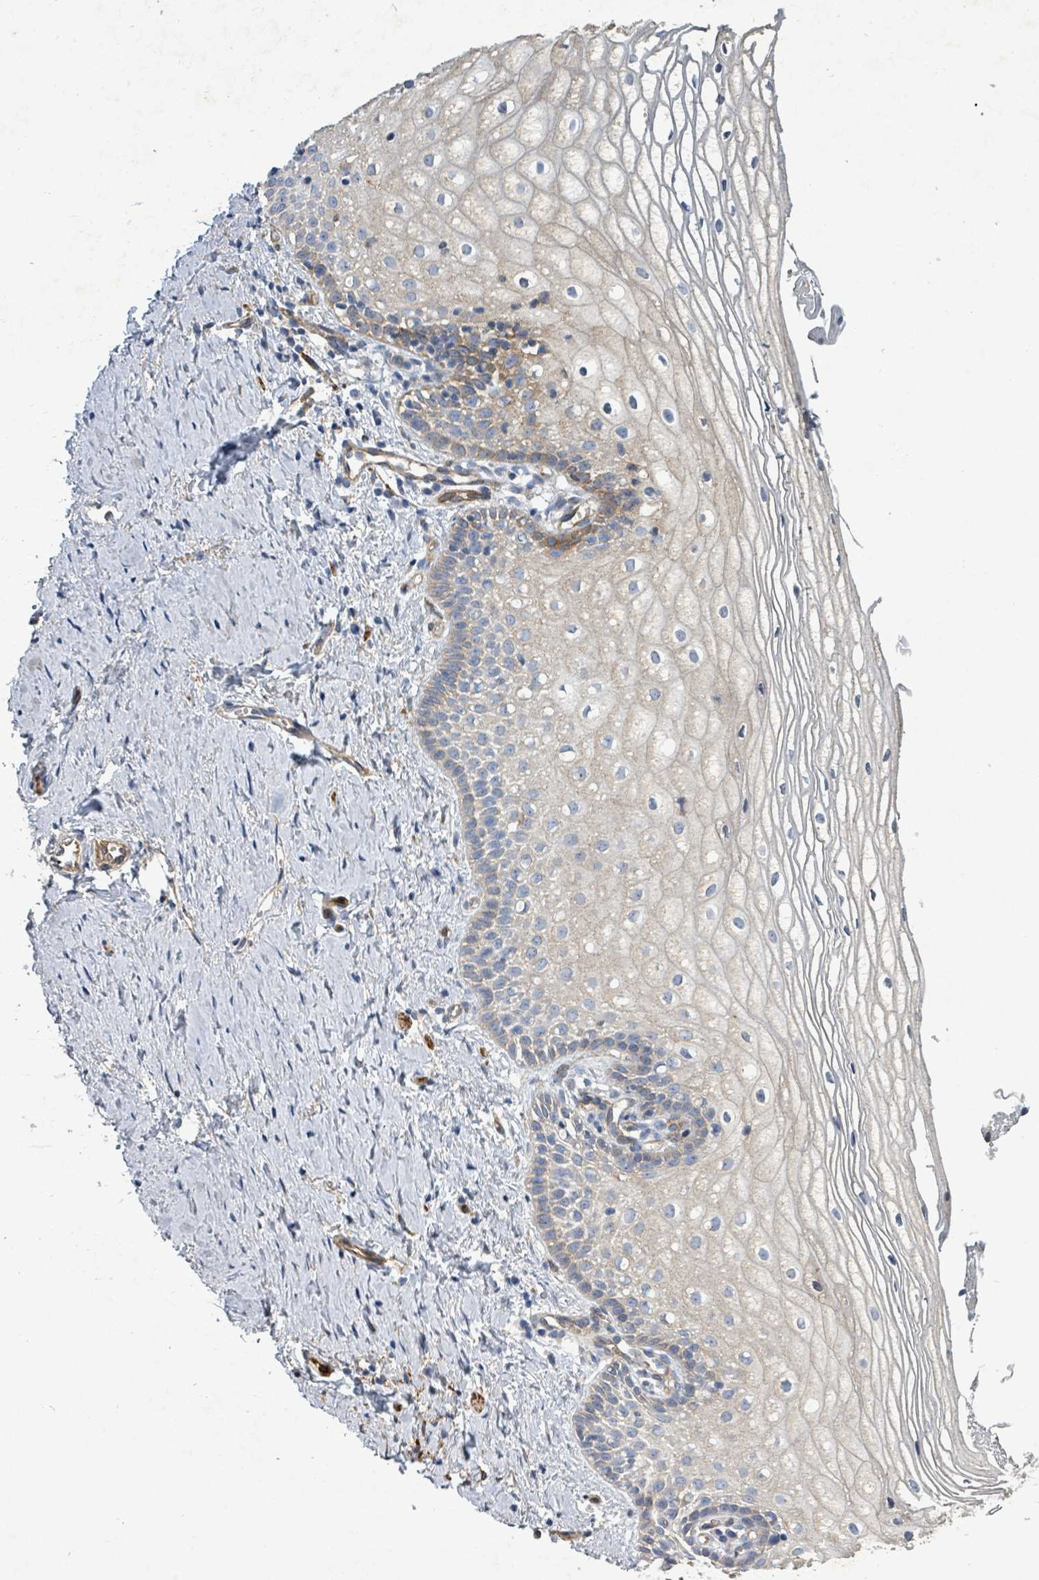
{"staining": {"intensity": "moderate", "quantity": "<25%", "location": "cytoplasmic/membranous"}, "tissue": "vagina", "cell_type": "Squamous epithelial cells", "image_type": "normal", "snomed": [{"axis": "morphology", "description": "Normal tissue, NOS"}, {"axis": "topography", "description": "Vagina"}], "caption": "DAB immunohistochemical staining of benign human vagina reveals moderate cytoplasmic/membranous protein staining in approximately <25% of squamous epithelial cells. Ihc stains the protein in brown and the nuclei are stained blue.", "gene": "IFIT1", "patient": {"sex": "female", "age": 56}}